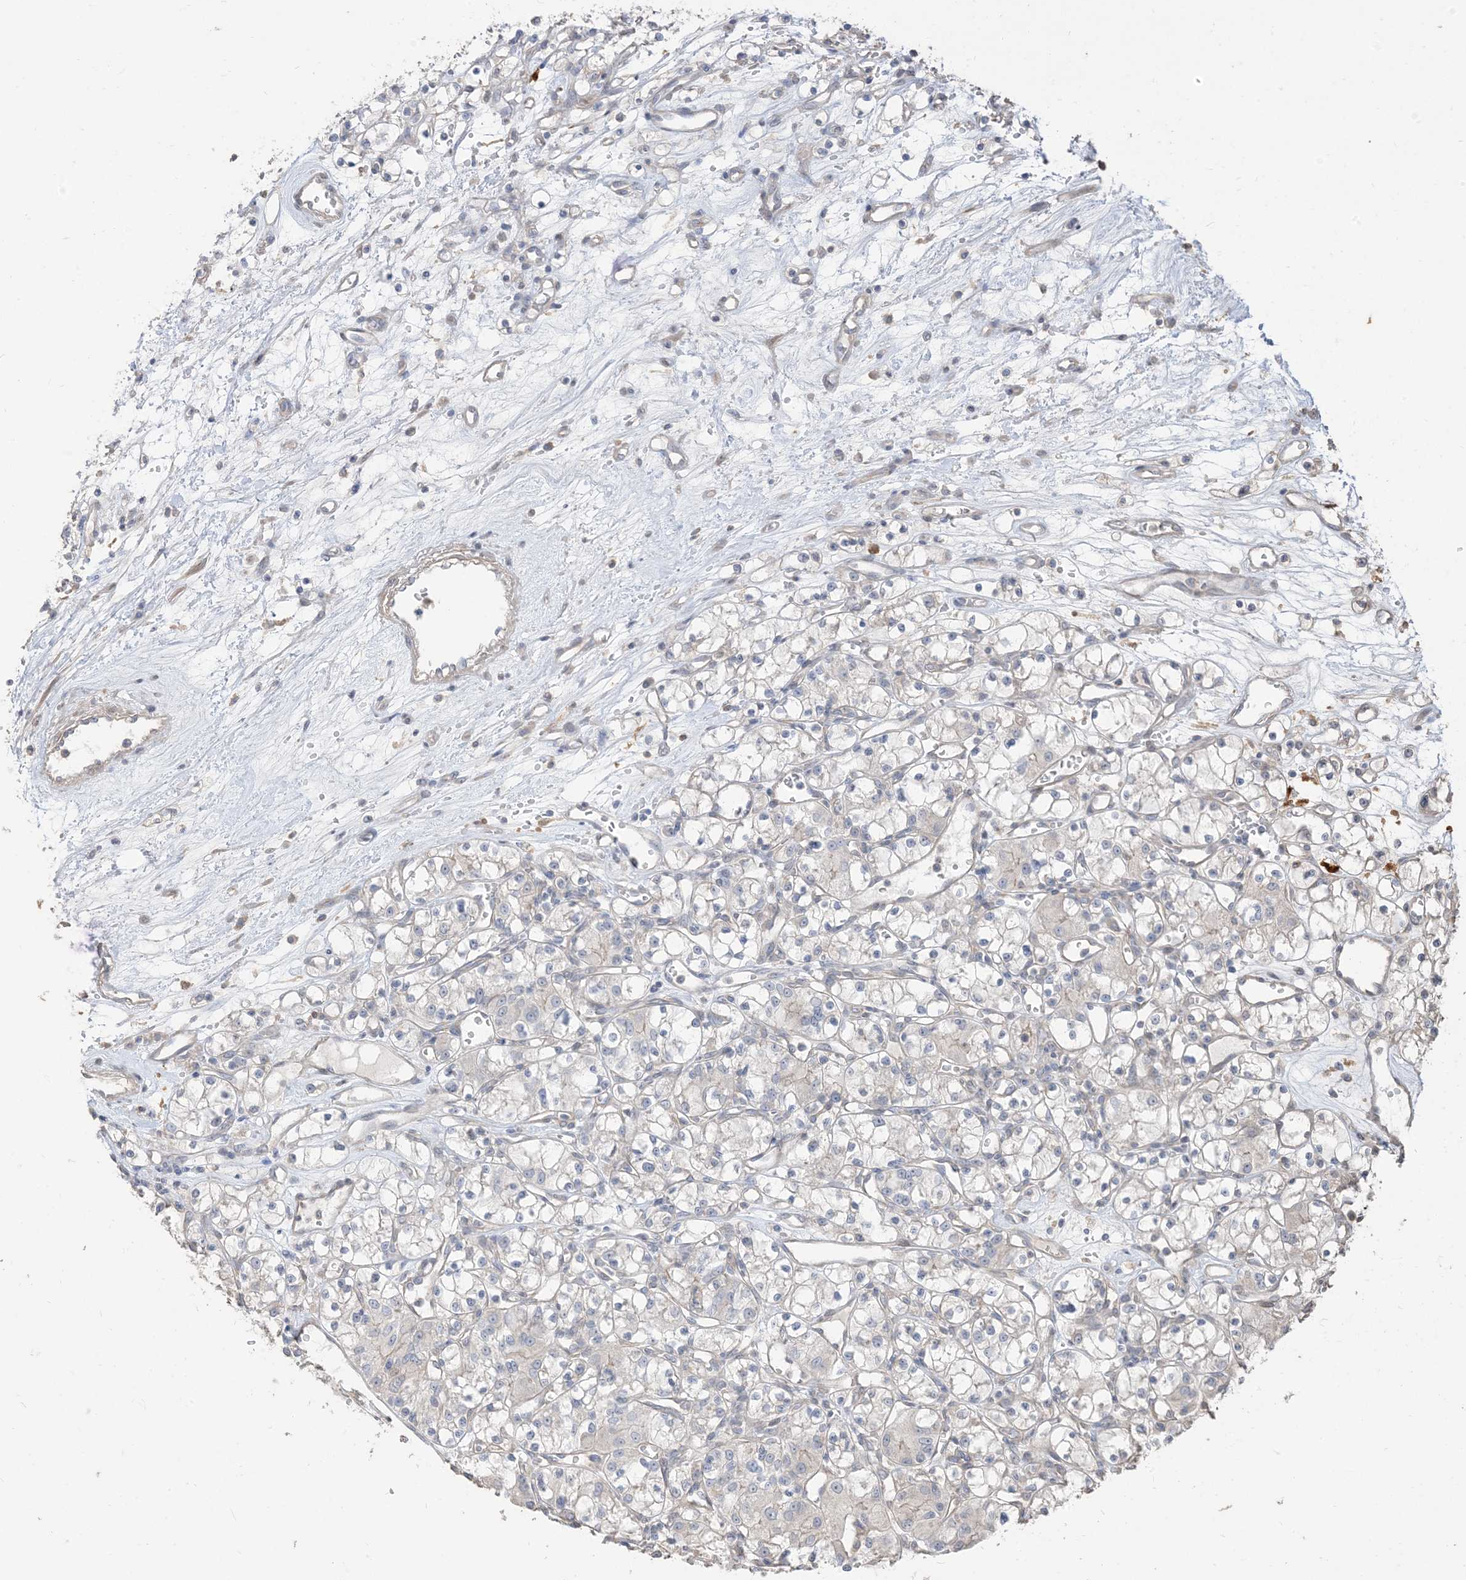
{"staining": {"intensity": "negative", "quantity": "none", "location": "none"}, "tissue": "renal cancer", "cell_type": "Tumor cells", "image_type": "cancer", "snomed": [{"axis": "morphology", "description": "Adenocarcinoma, NOS"}, {"axis": "topography", "description": "Kidney"}], "caption": "Immunohistochemistry of human renal cancer (adenocarcinoma) exhibits no positivity in tumor cells.", "gene": "RNF175", "patient": {"sex": "female", "age": 59}}